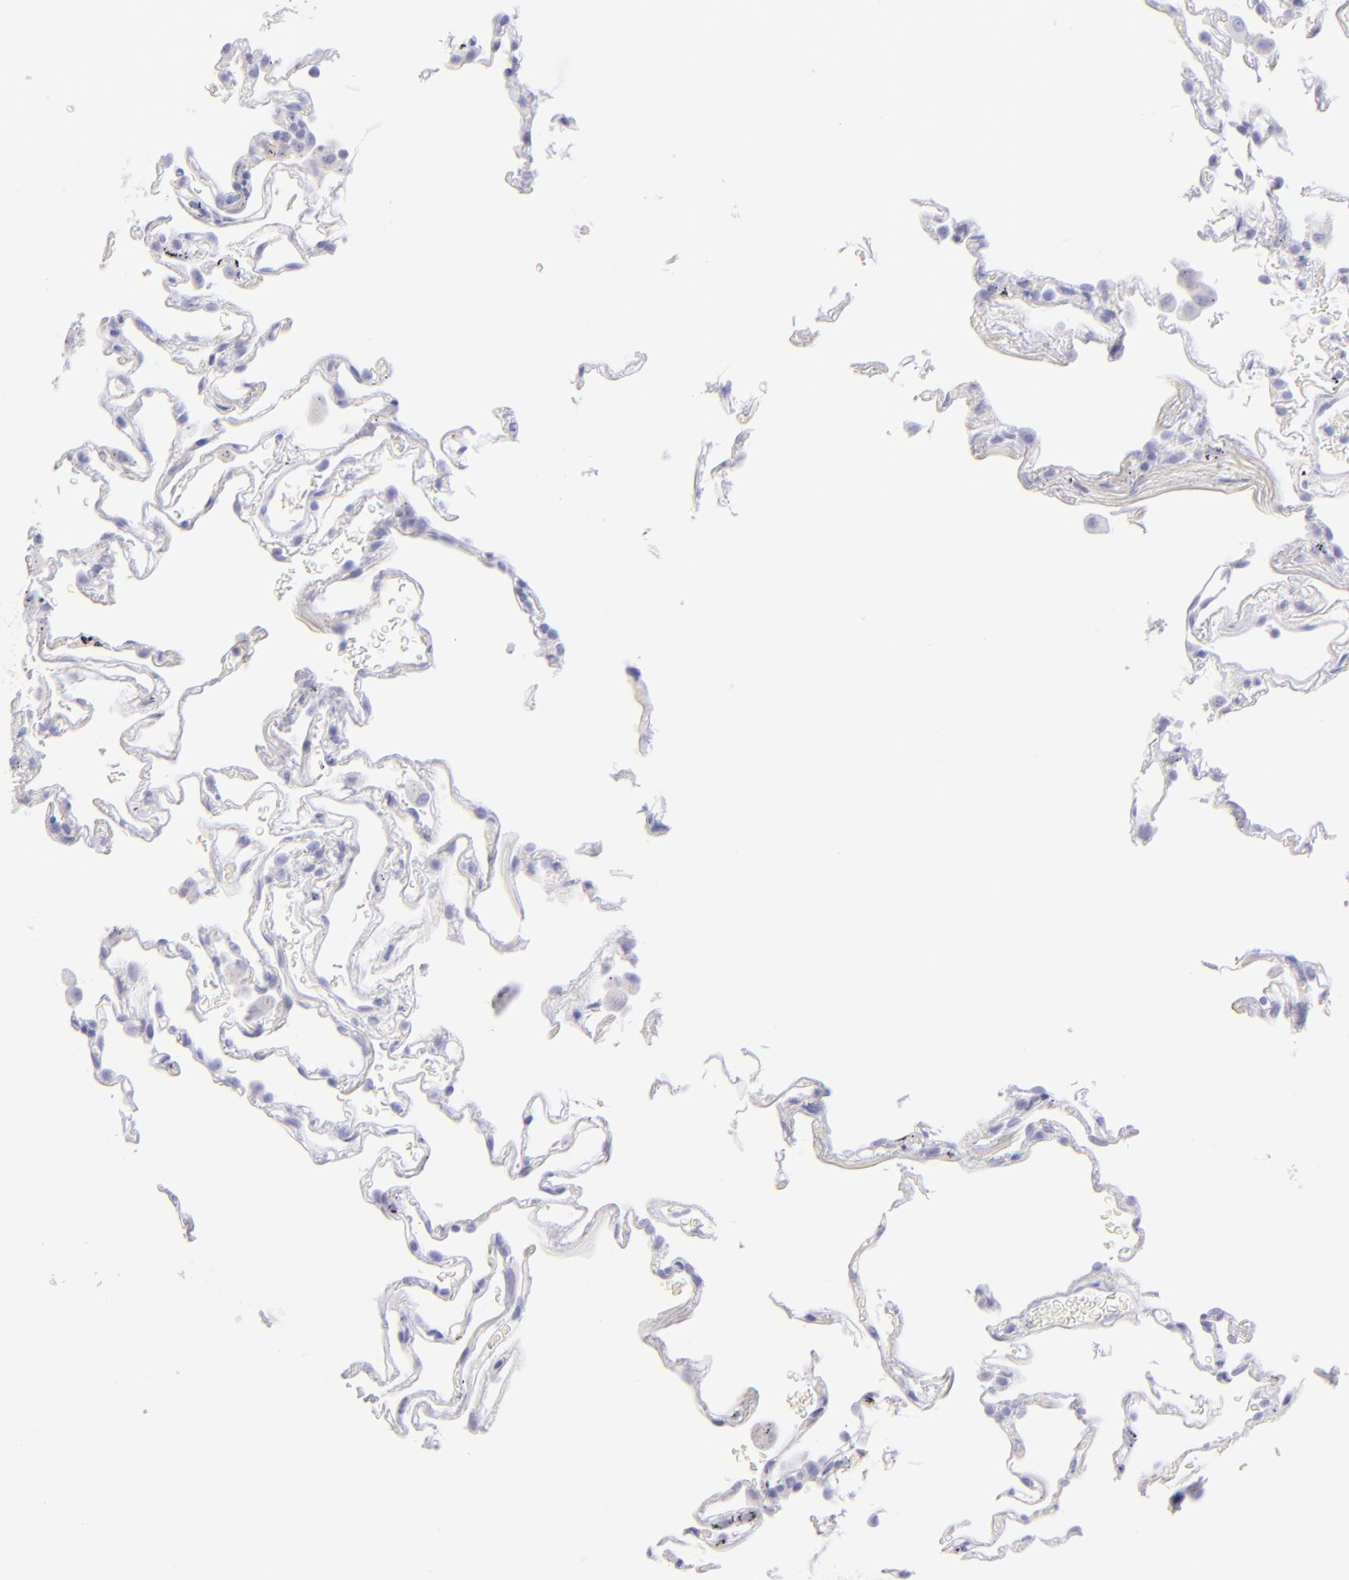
{"staining": {"intensity": "negative", "quantity": "none", "location": "none"}, "tissue": "lung", "cell_type": "Alveolar cells", "image_type": "normal", "snomed": [{"axis": "morphology", "description": "Normal tissue, NOS"}, {"axis": "morphology", "description": "Inflammation, NOS"}, {"axis": "topography", "description": "Lung"}], "caption": "DAB immunohistochemical staining of unremarkable lung exhibits no significant staining in alveolar cells. (Brightfield microscopy of DAB IHC at high magnification).", "gene": "CD72", "patient": {"sex": "male", "age": 69}}